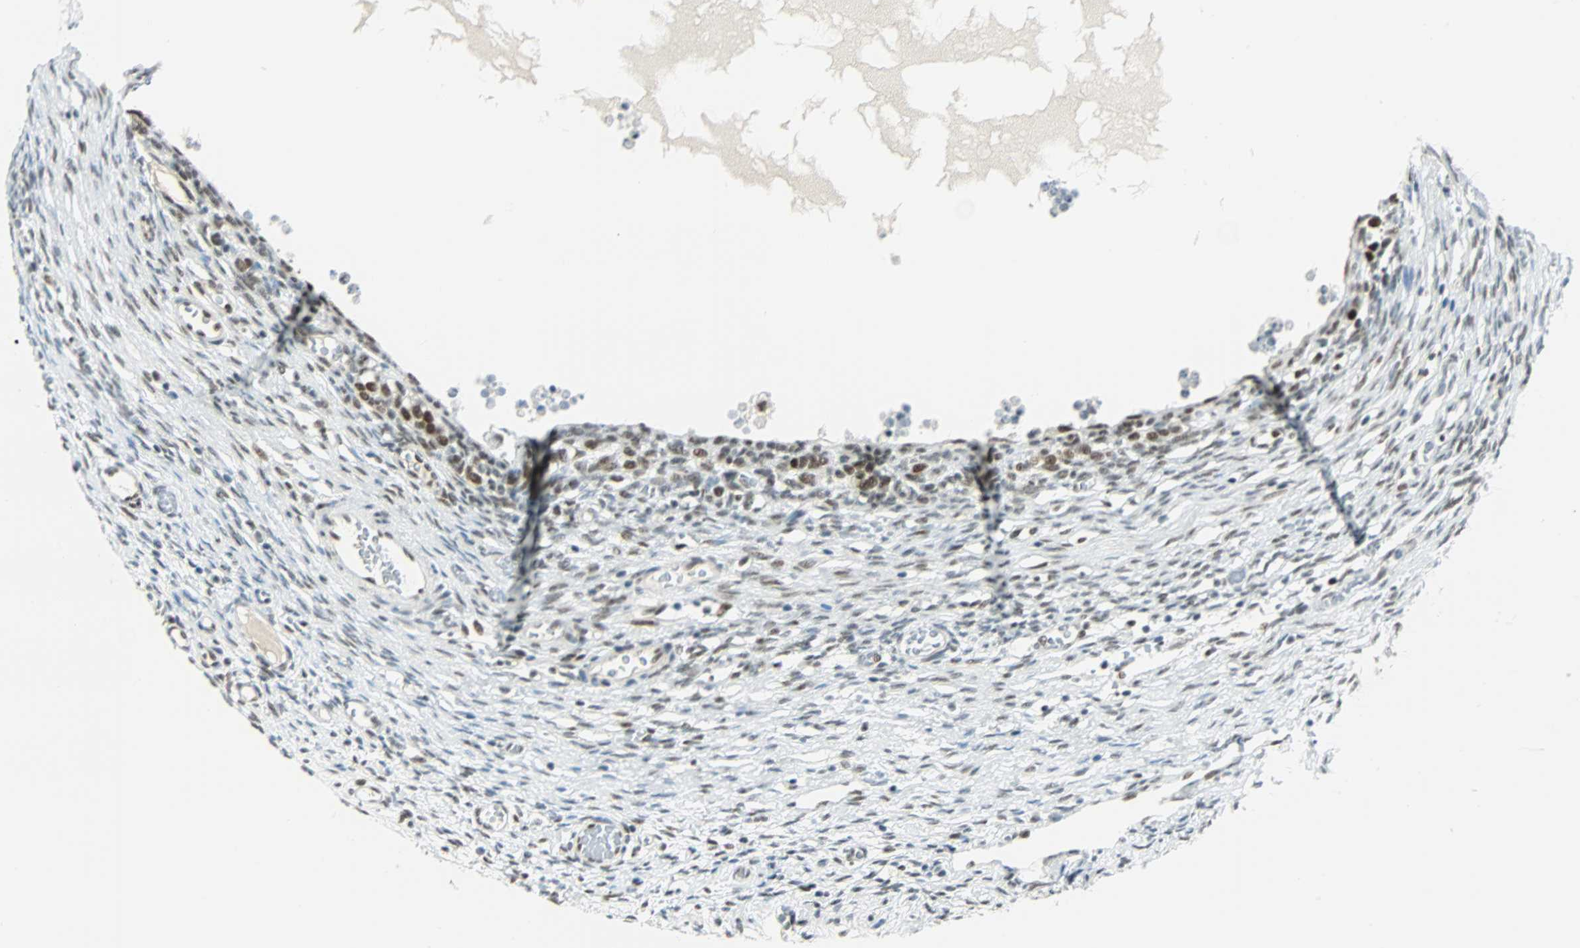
{"staining": {"intensity": "moderate", "quantity": "25%-75%", "location": "nuclear"}, "tissue": "ovary", "cell_type": "Ovarian stroma cells", "image_type": "normal", "snomed": [{"axis": "morphology", "description": "Normal tissue, NOS"}, {"axis": "topography", "description": "Ovary"}], "caption": "This is a micrograph of immunohistochemistry staining of unremarkable ovary, which shows moderate positivity in the nuclear of ovarian stroma cells.", "gene": "NELFE", "patient": {"sex": "female", "age": 35}}